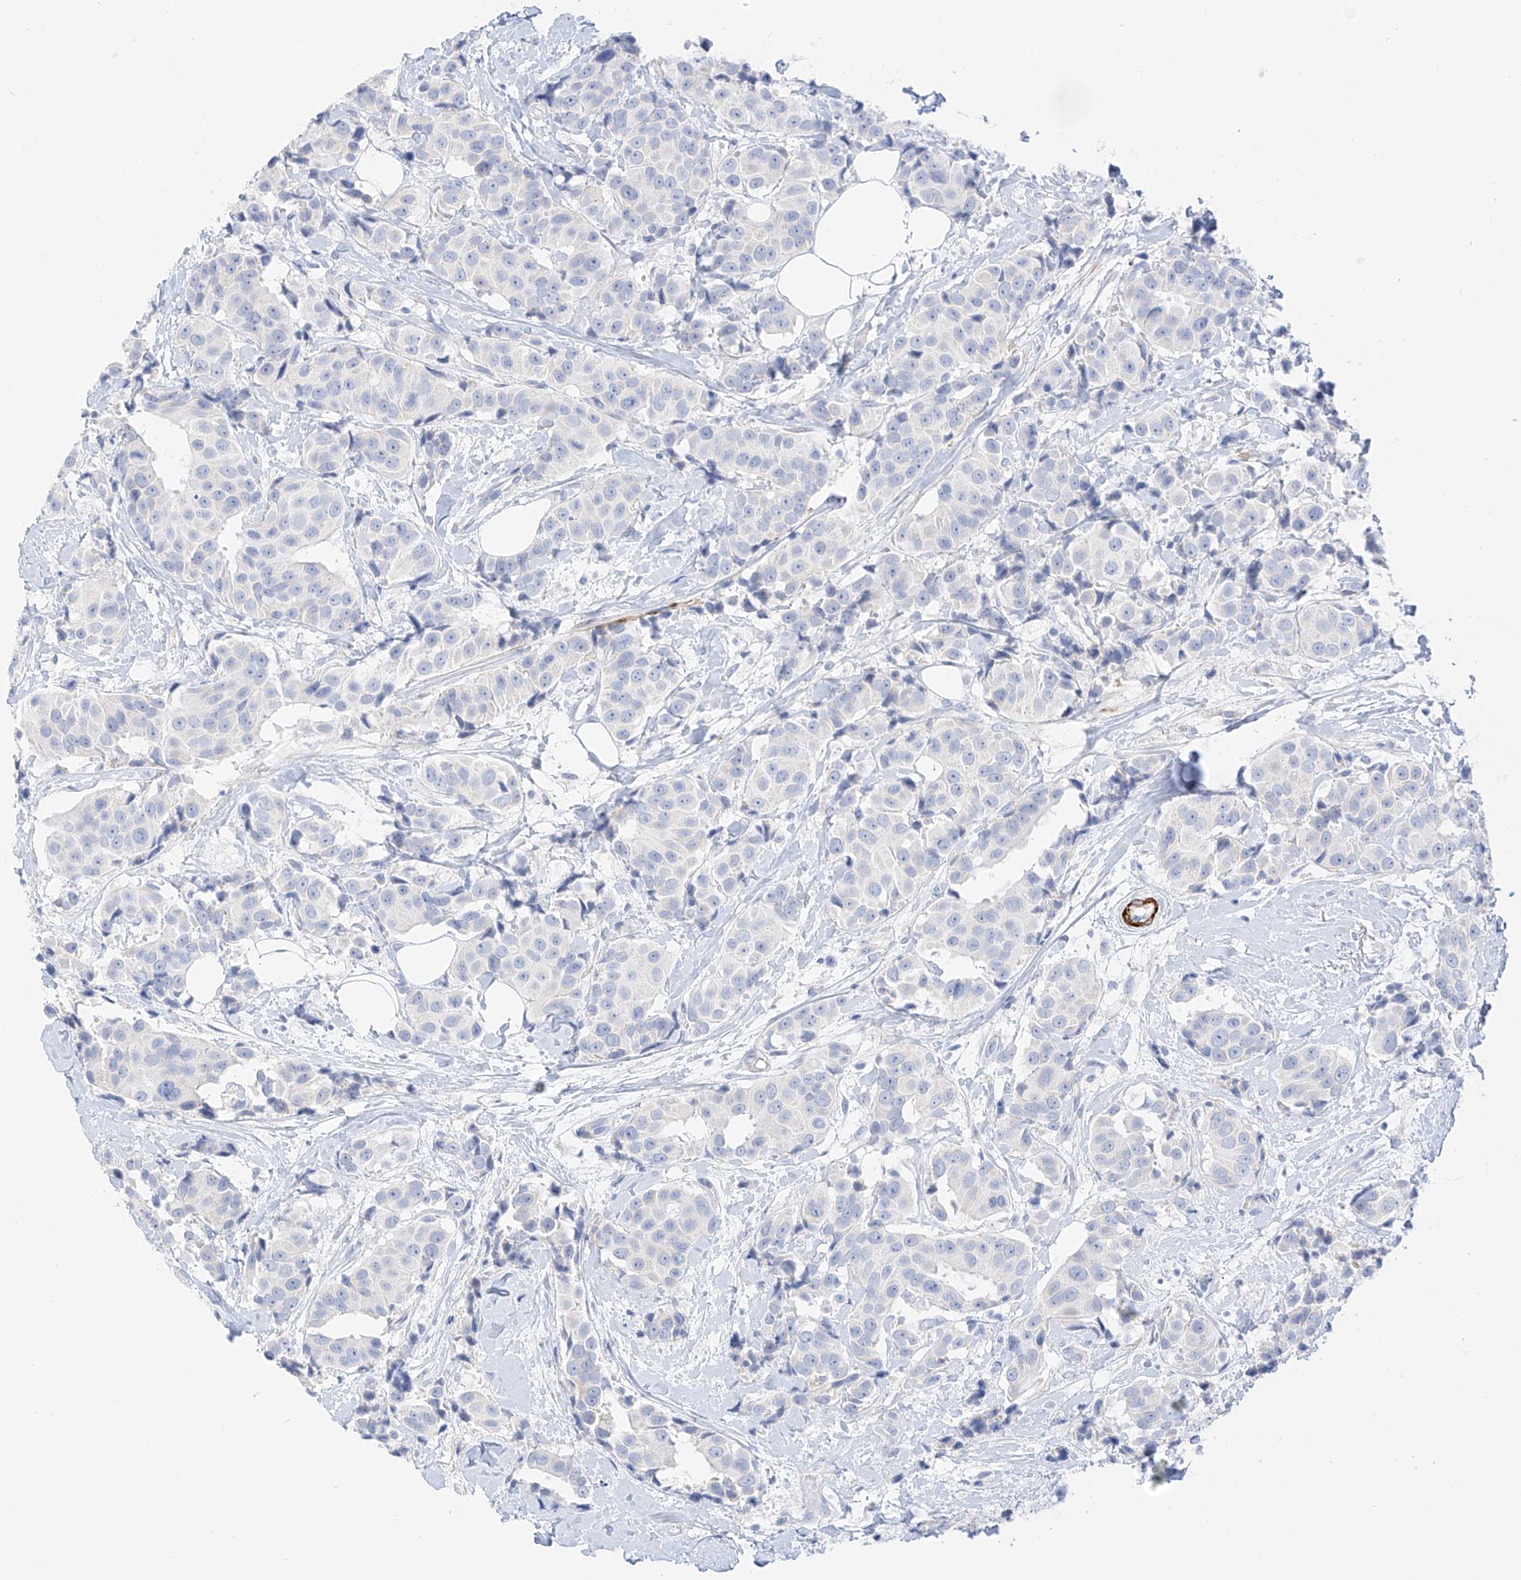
{"staining": {"intensity": "negative", "quantity": "none", "location": "none"}, "tissue": "breast cancer", "cell_type": "Tumor cells", "image_type": "cancer", "snomed": [{"axis": "morphology", "description": "Normal tissue, NOS"}, {"axis": "morphology", "description": "Duct carcinoma"}, {"axis": "topography", "description": "Breast"}], "caption": "Immunohistochemistry (IHC) of human breast cancer demonstrates no staining in tumor cells.", "gene": "ST3GAL5", "patient": {"sex": "female", "age": 39}}